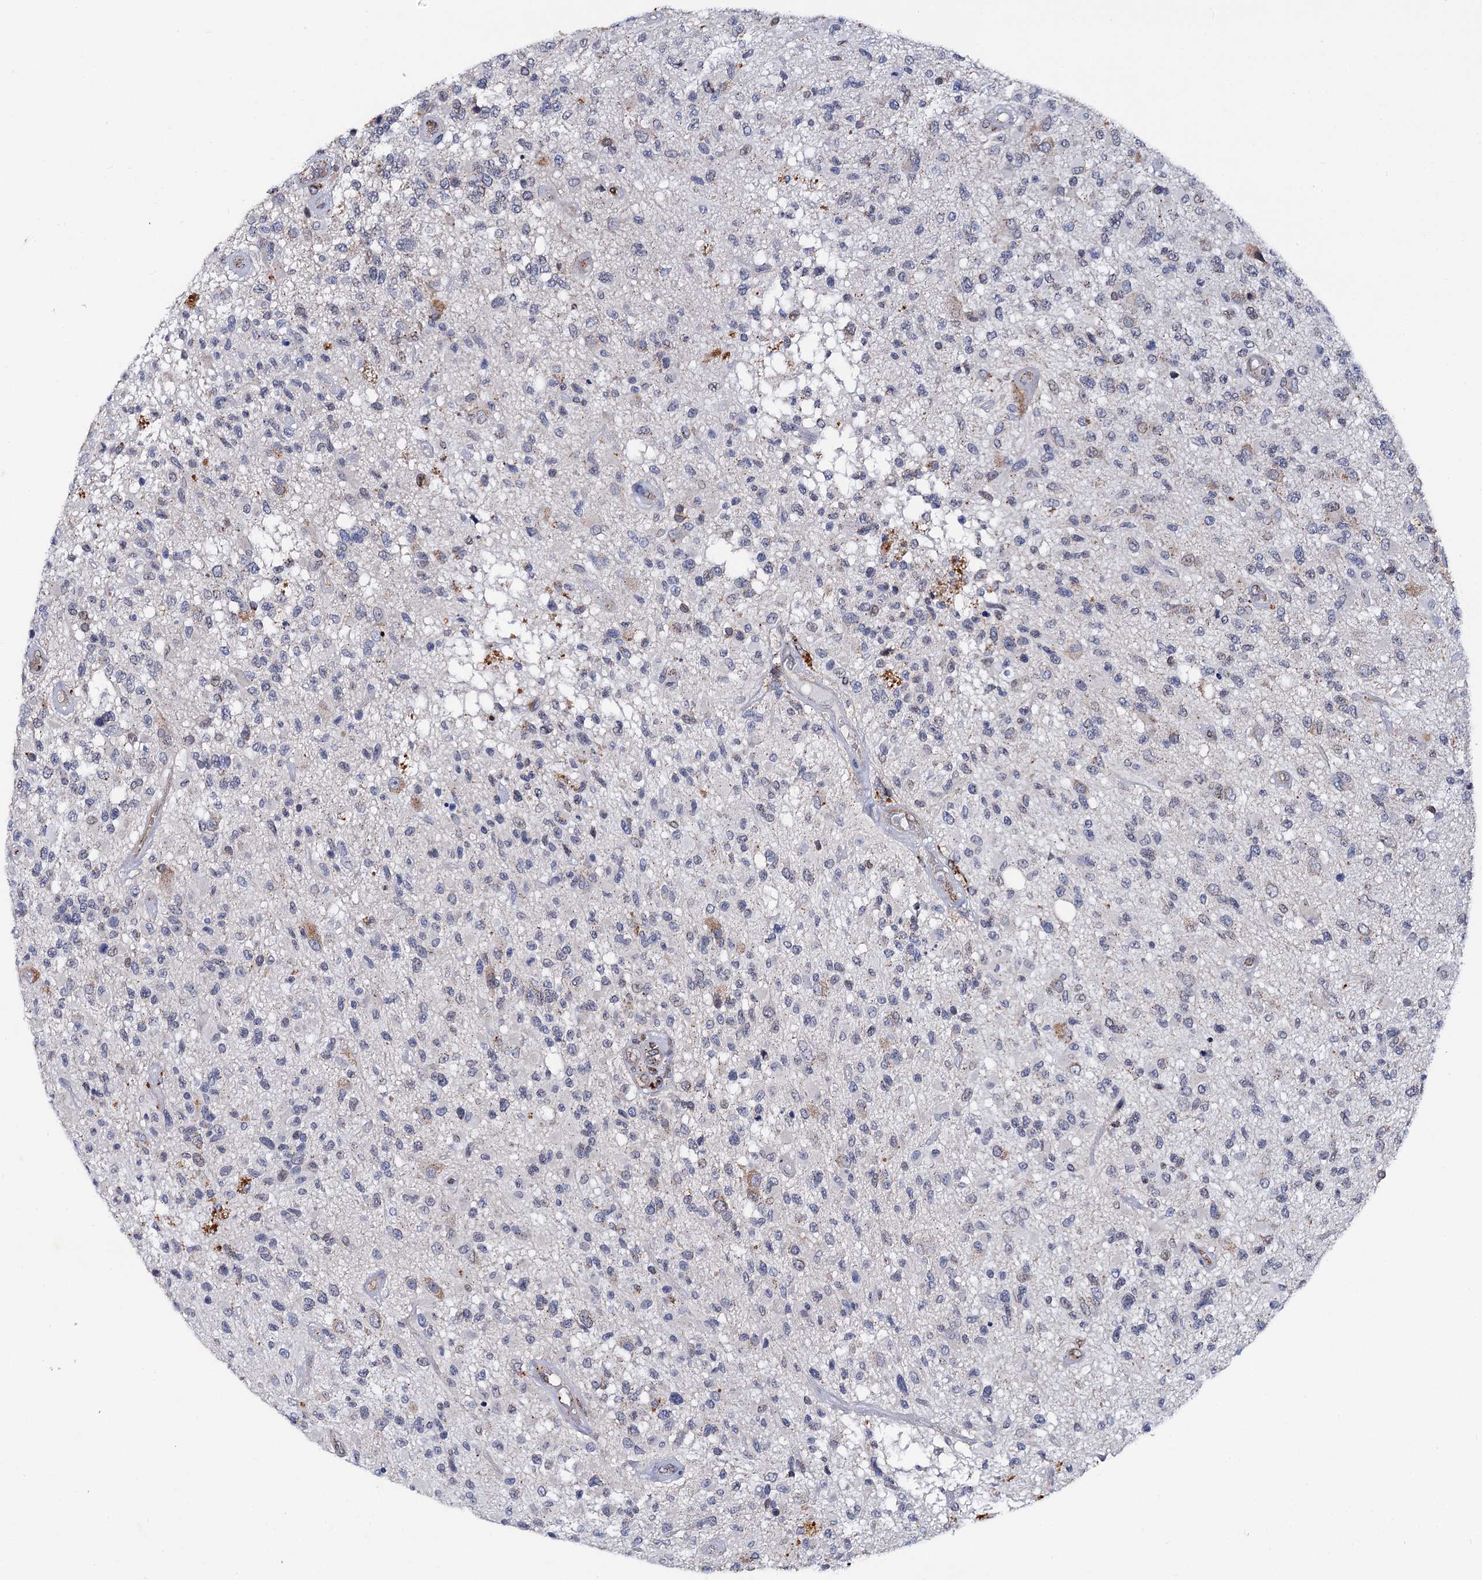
{"staining": {"intensity": "negative", "quantity": "none", "location": "none"}, "tissue": "glioma", "cell_type": "Tumor cells", "image_type": "cancer", "snomed": [{"axis": "morphology", "description": "Glioma, malignant, High grade"}, {"axis": "morphology", "description": "Glioblastoma, NOS"}, {"axis": "topography", "description": "Brain"}], "caption": "IHC of glioblastoma displays no staining in tumor cells.", "gene": "THAP2", "patient": {"sex": "male", "age": 60}}